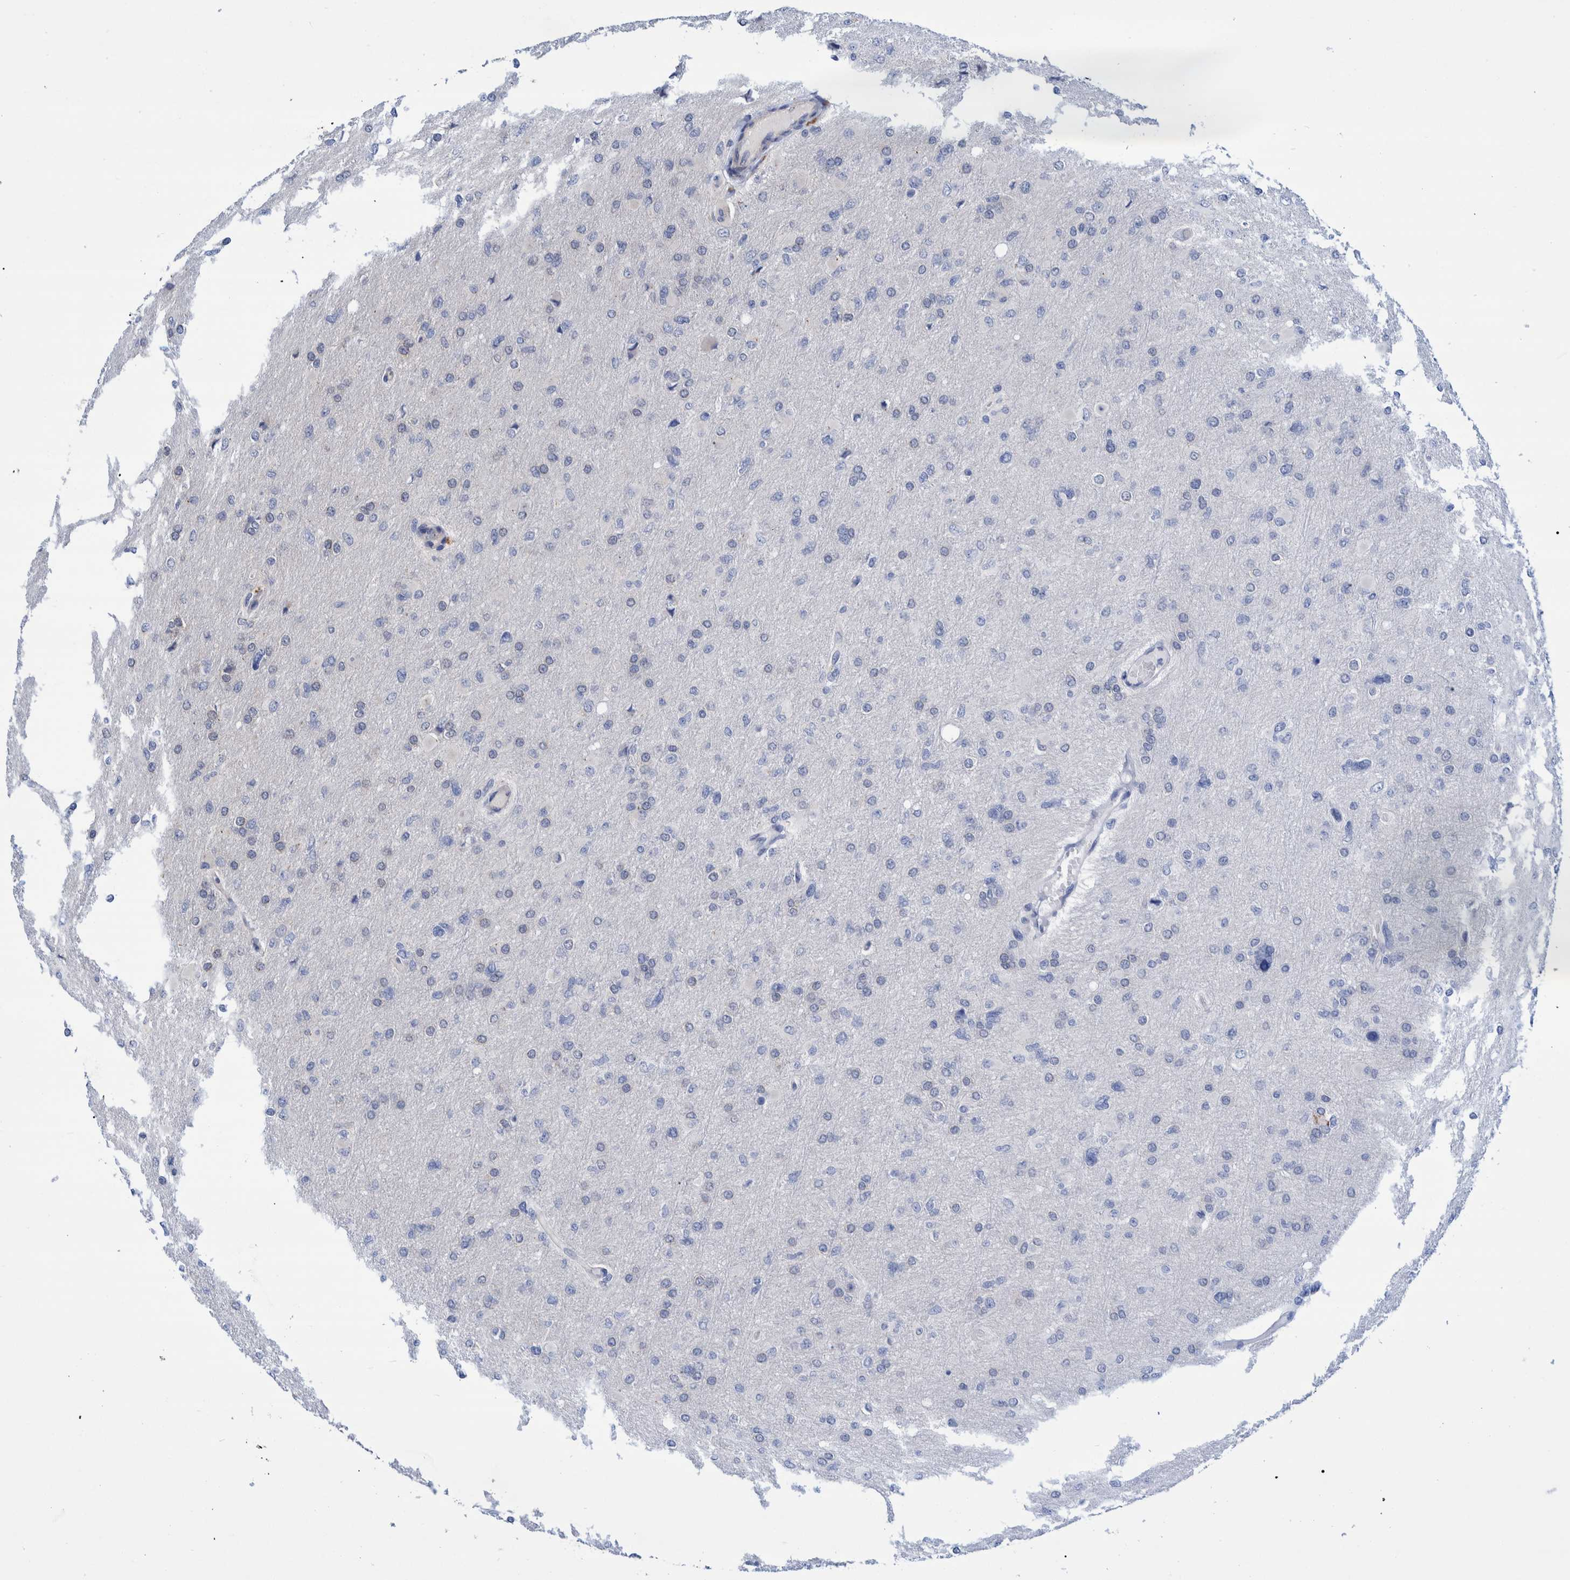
{"staining": {"intensity": "negative", "quantity": "none", "location": "none"}, "tissue": "glioma", "cell_type": "Tumor cells", "image_type": "cancer", "snomed": [{"axis": "morphology", "description": "Glioma, malignant, High grade"}, {"axis": "topography", "description": "Cerebral cortex"}], "caption": "High power microscopy photomicrograph of an IHC photomicrograph of malignant glioma (high-grade), revealing no significant positivity in tumor cells.", "gene": "GRPEL2", "patient": {"sex": "female", "age": 36}}